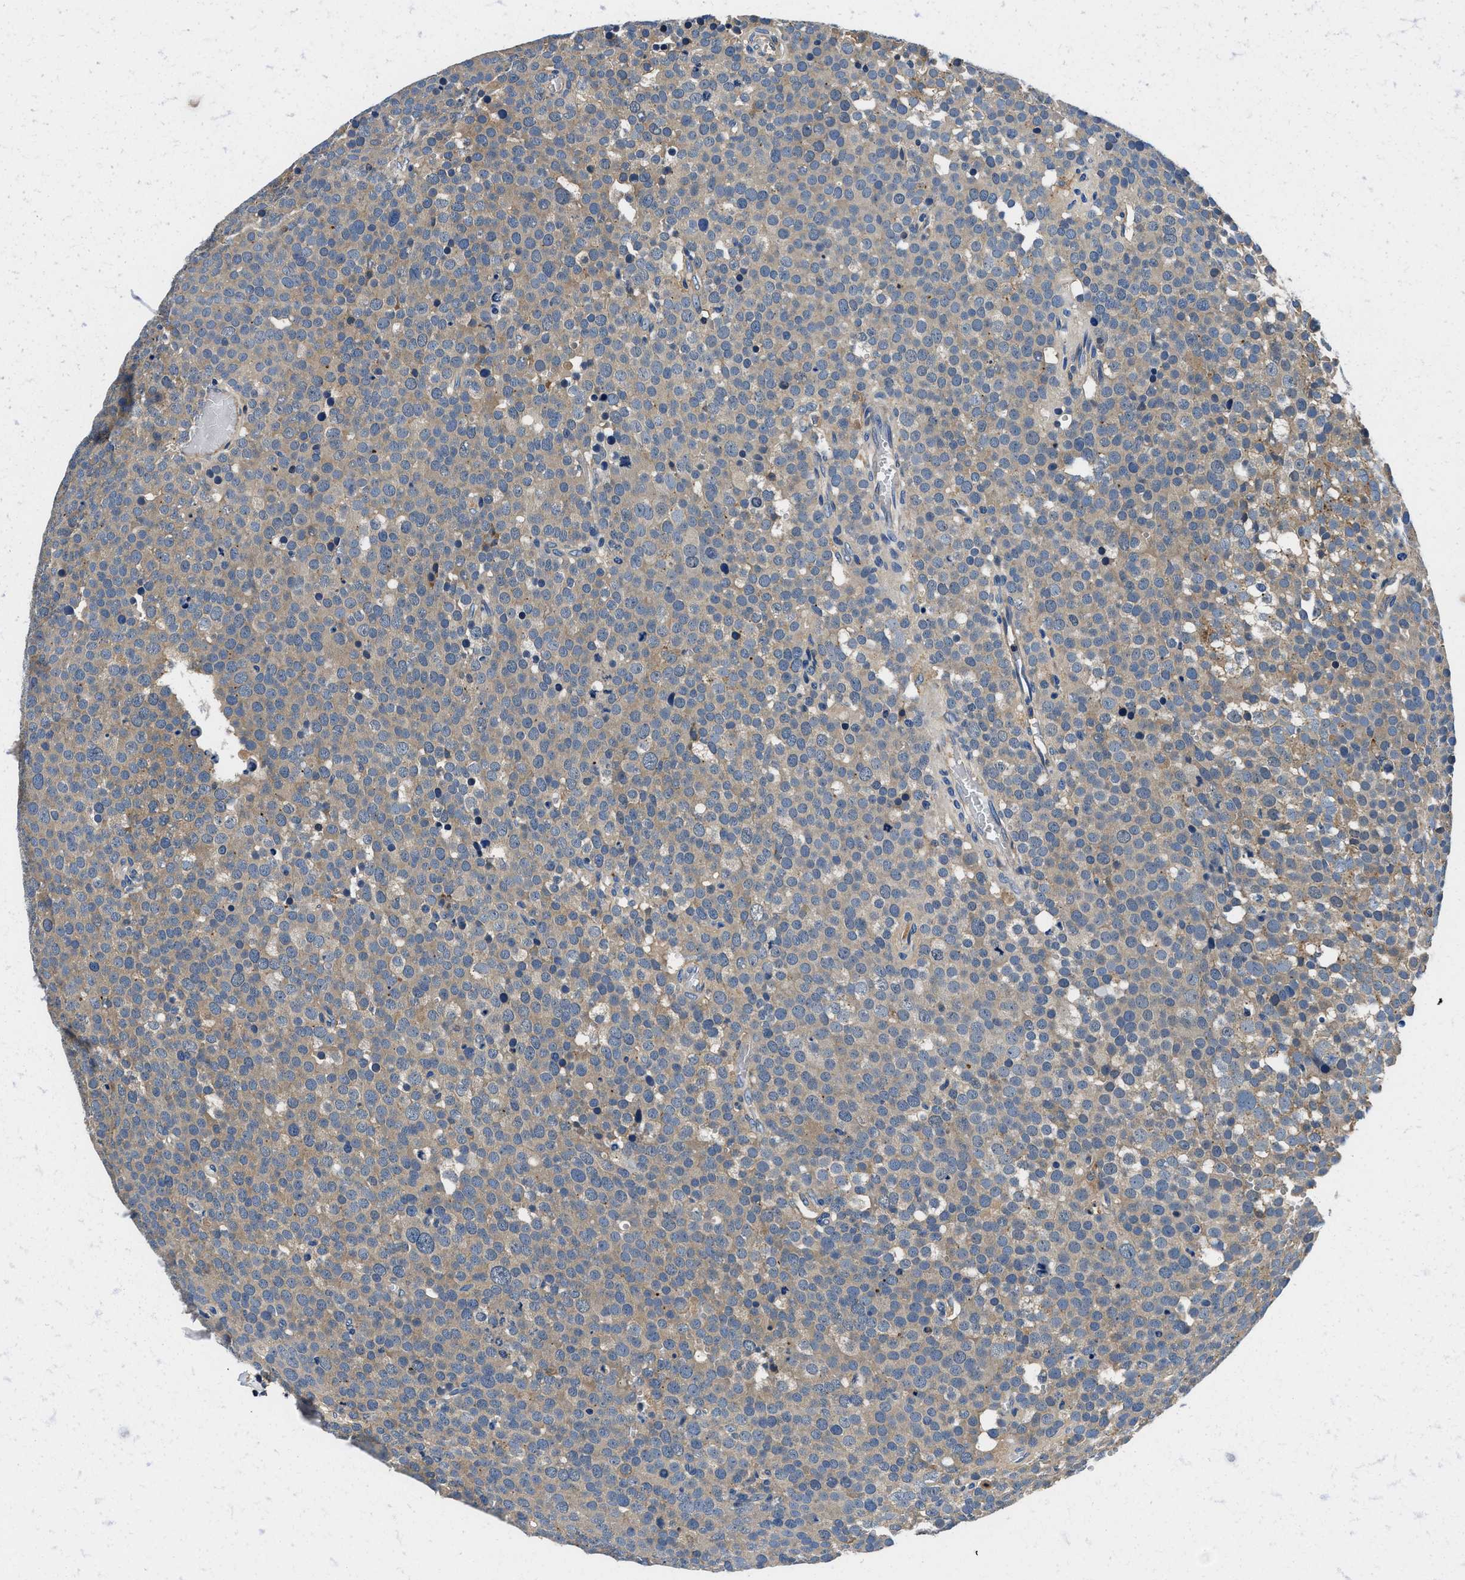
{"staining": {"intensity": "weak", "quantity": "<25%", "location": "cytoplasmic/membranous"}, "tissue": "testis cancer", "cell_type": "Tumor cells", "image_type": "cancer", "snomed": [{"axis": "morphology", "description": "Normal tissue, NOS"}, {"axis": "morphology", "description": "Seminoma, NOS"}, {"axis": "topography", "description": "Testis"}], "caption": "Immunohistochemistry (IHC) of human testis cancer shows no expression in tumor cells.", "gene": "ZFAND3", "patient": {"sex": "male", "age": 71}}